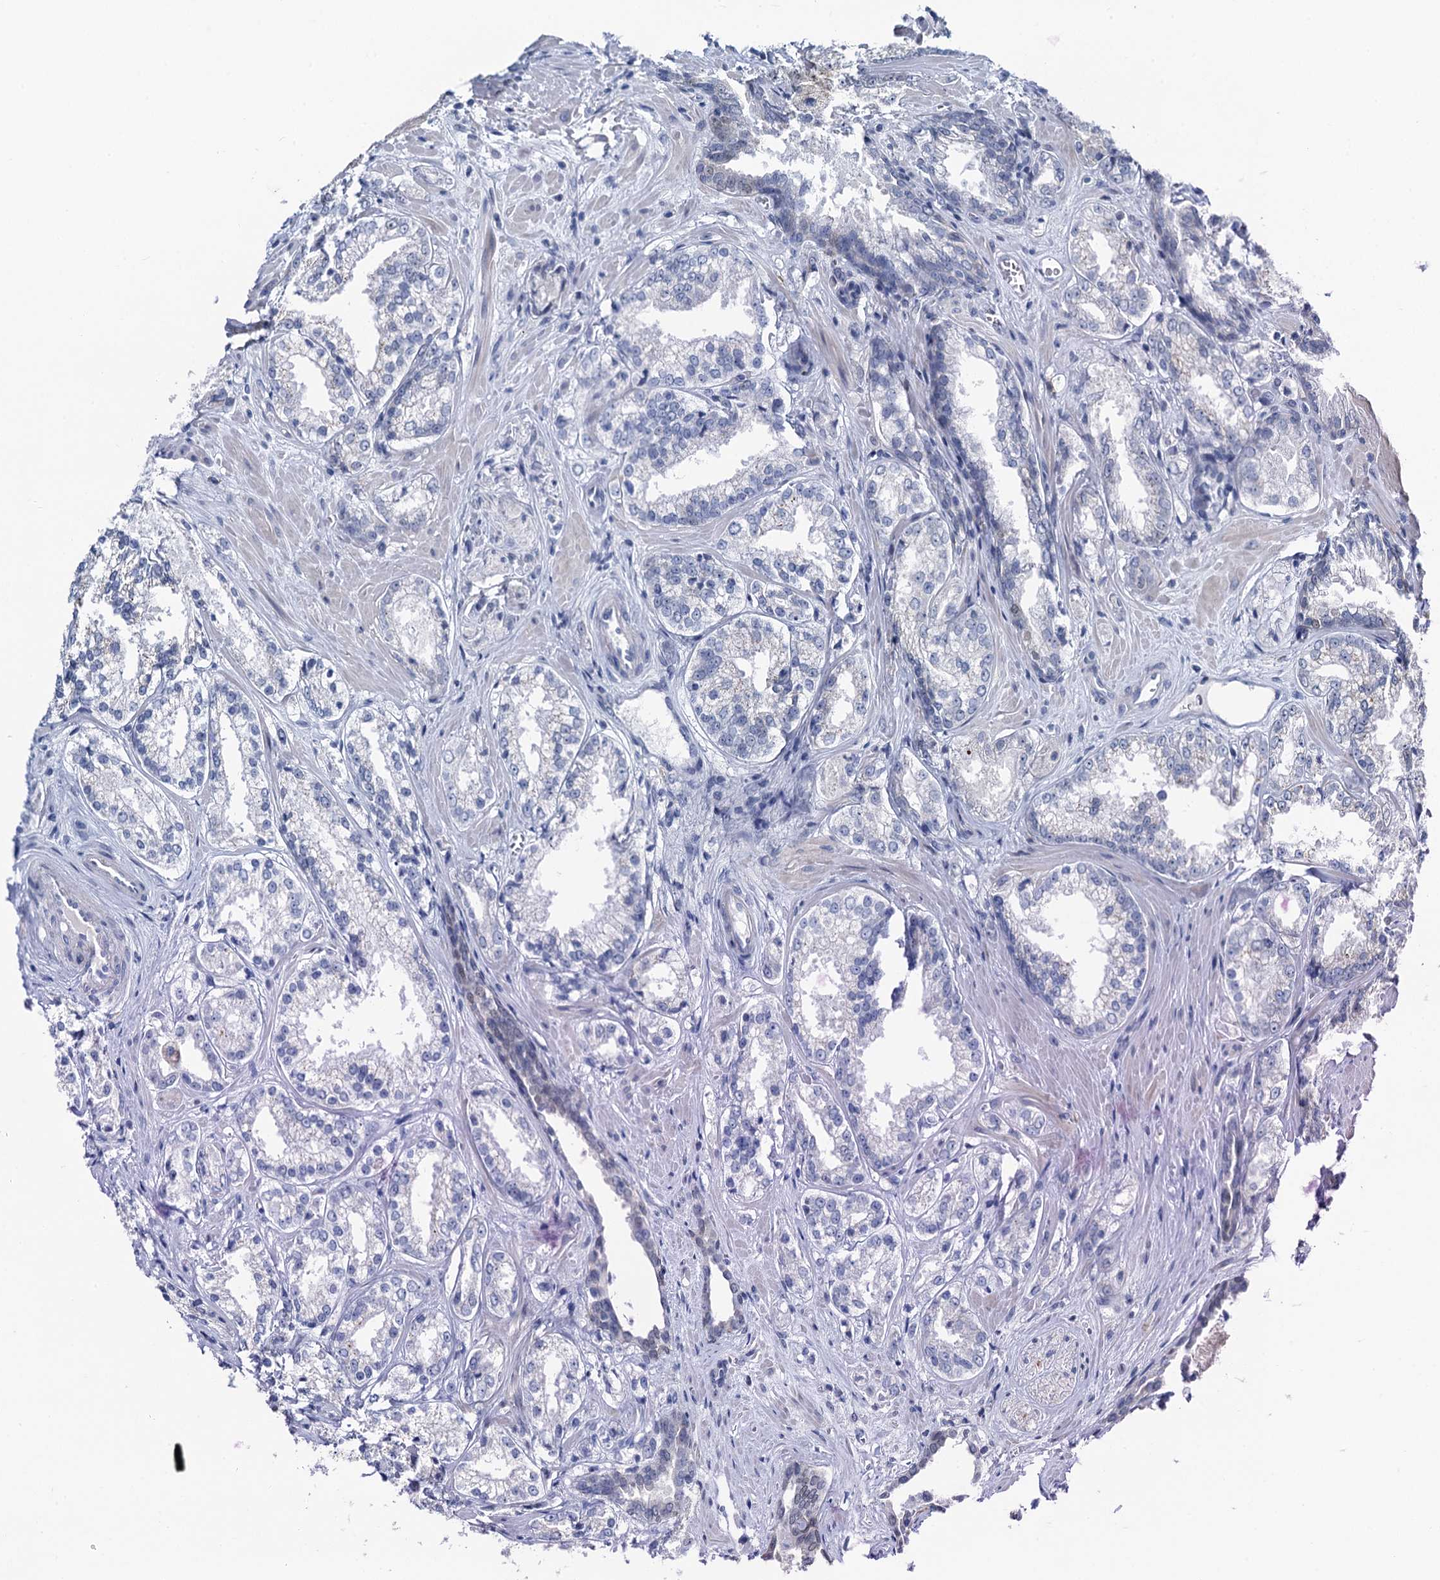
{"staining": {"intensity": "negative", "quantity": "none", "location": "none"}, "tissue": "prostate cancer", "cell_type": "Tumor cells", "image_type": "cancer", "snomed": [{"axis": "morphology", "description": "Adenocarcinoma, Low grade"}, {"axis": "topography", "description": "Prostate"}], "caption": "IHC of prostate cancer (adenocarcinoma (low-grade)) displays no staining in tumor cells.", "gene": "TOX3", "patient": {"sex": "male", "age": 47}}